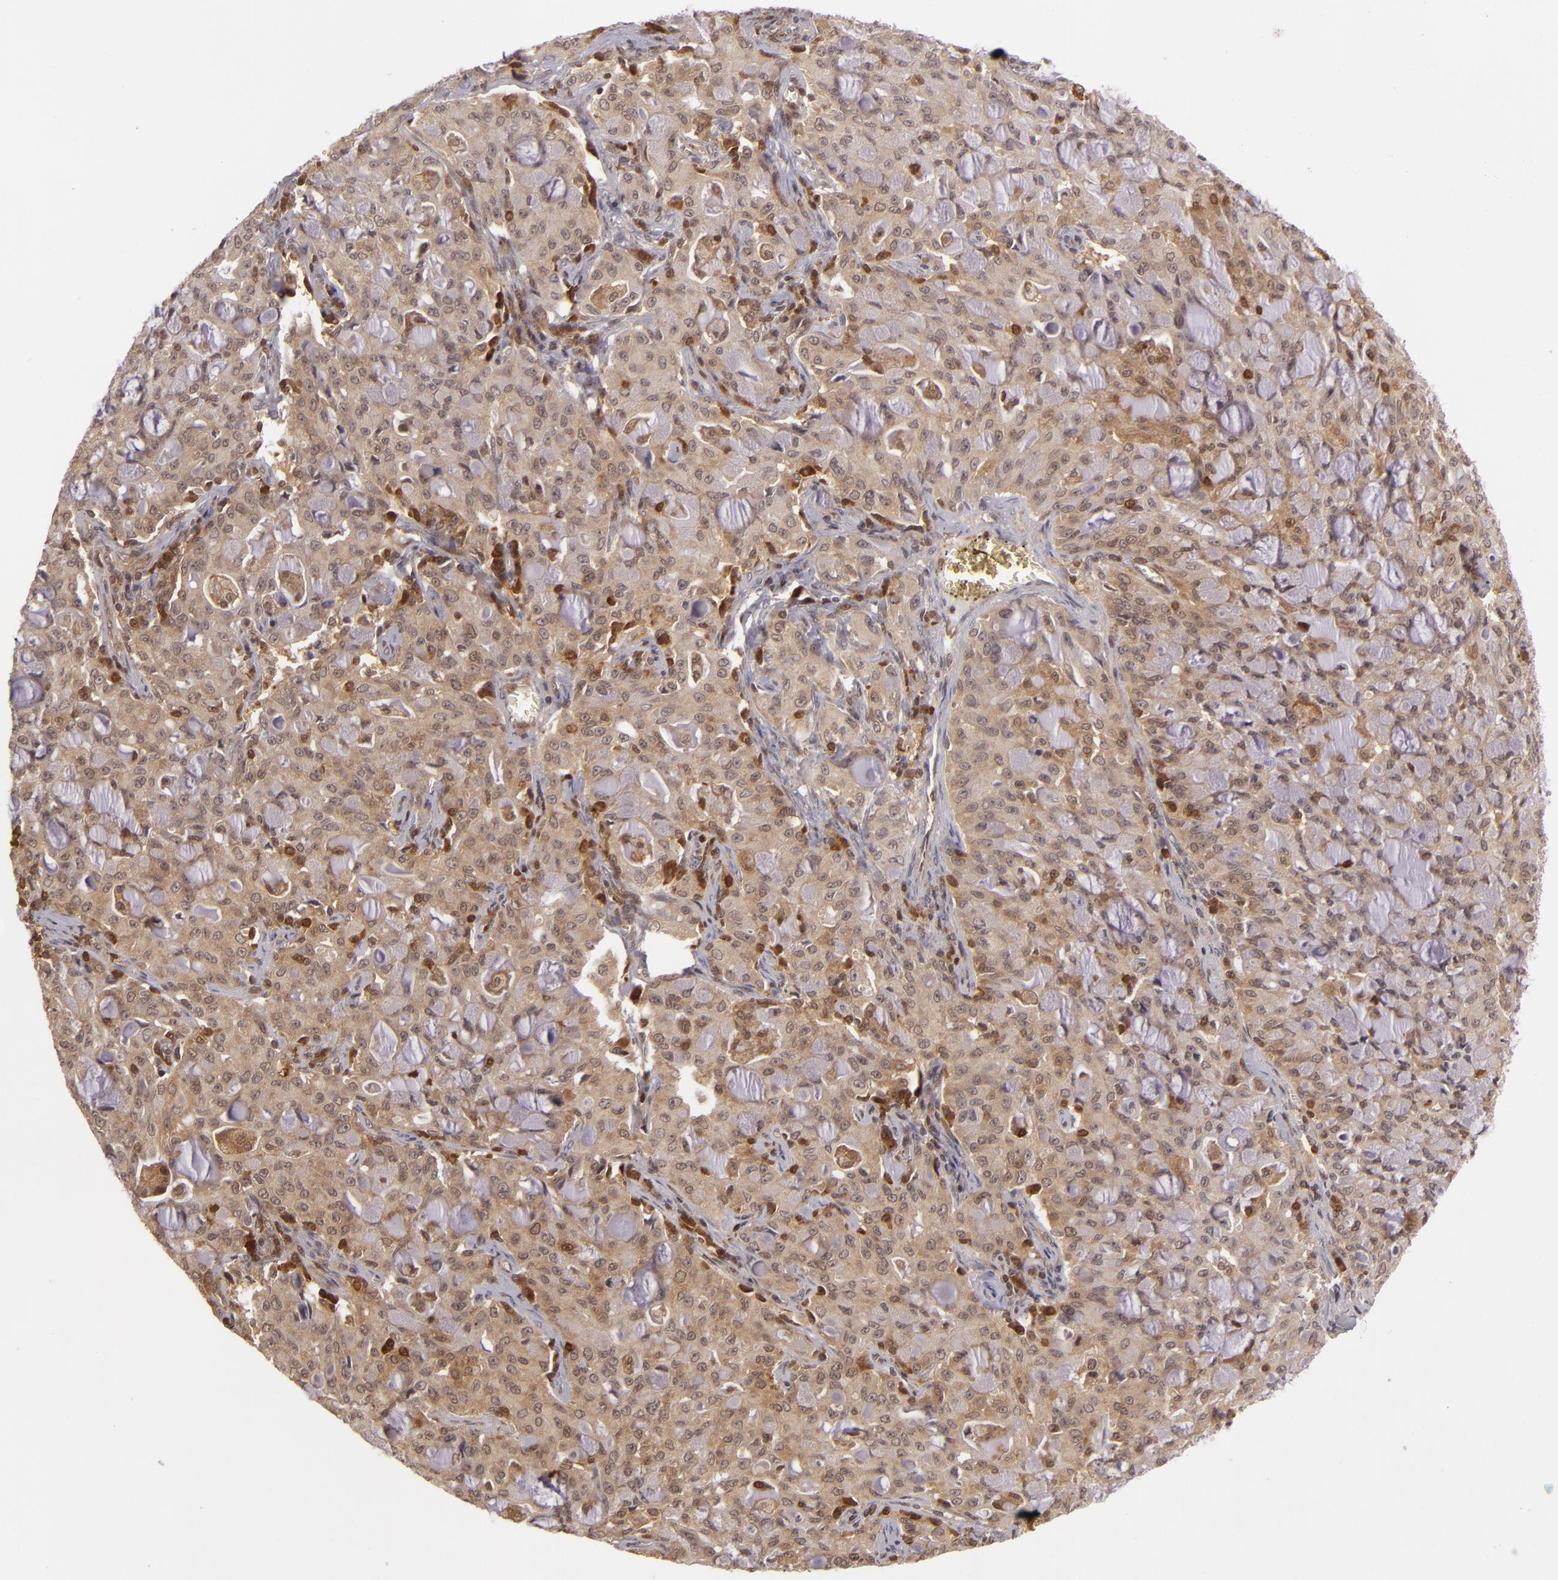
{"staining": {"intensity": "moderate", "quantity": "25%-75%", "location": "cytoplasmic/membranous"}, "tissue": "lung cancer", "cell_type": "Tumor cells", "image_type": "cancer", "snomed": [{"axis": "morphology", "description": "Adenocarcinoma, NOS"}, {"axis": "topography", "description": "Lung"}], "caption": "Immunohistochemistry of lung adenocarcinoma reveals medium levels of moderate cytoplasmic/membranous expression in approximately 25%-75% of tumor cells.", "gene": "ZBTB33", "patient": {"sex": "female", "age": 44}}